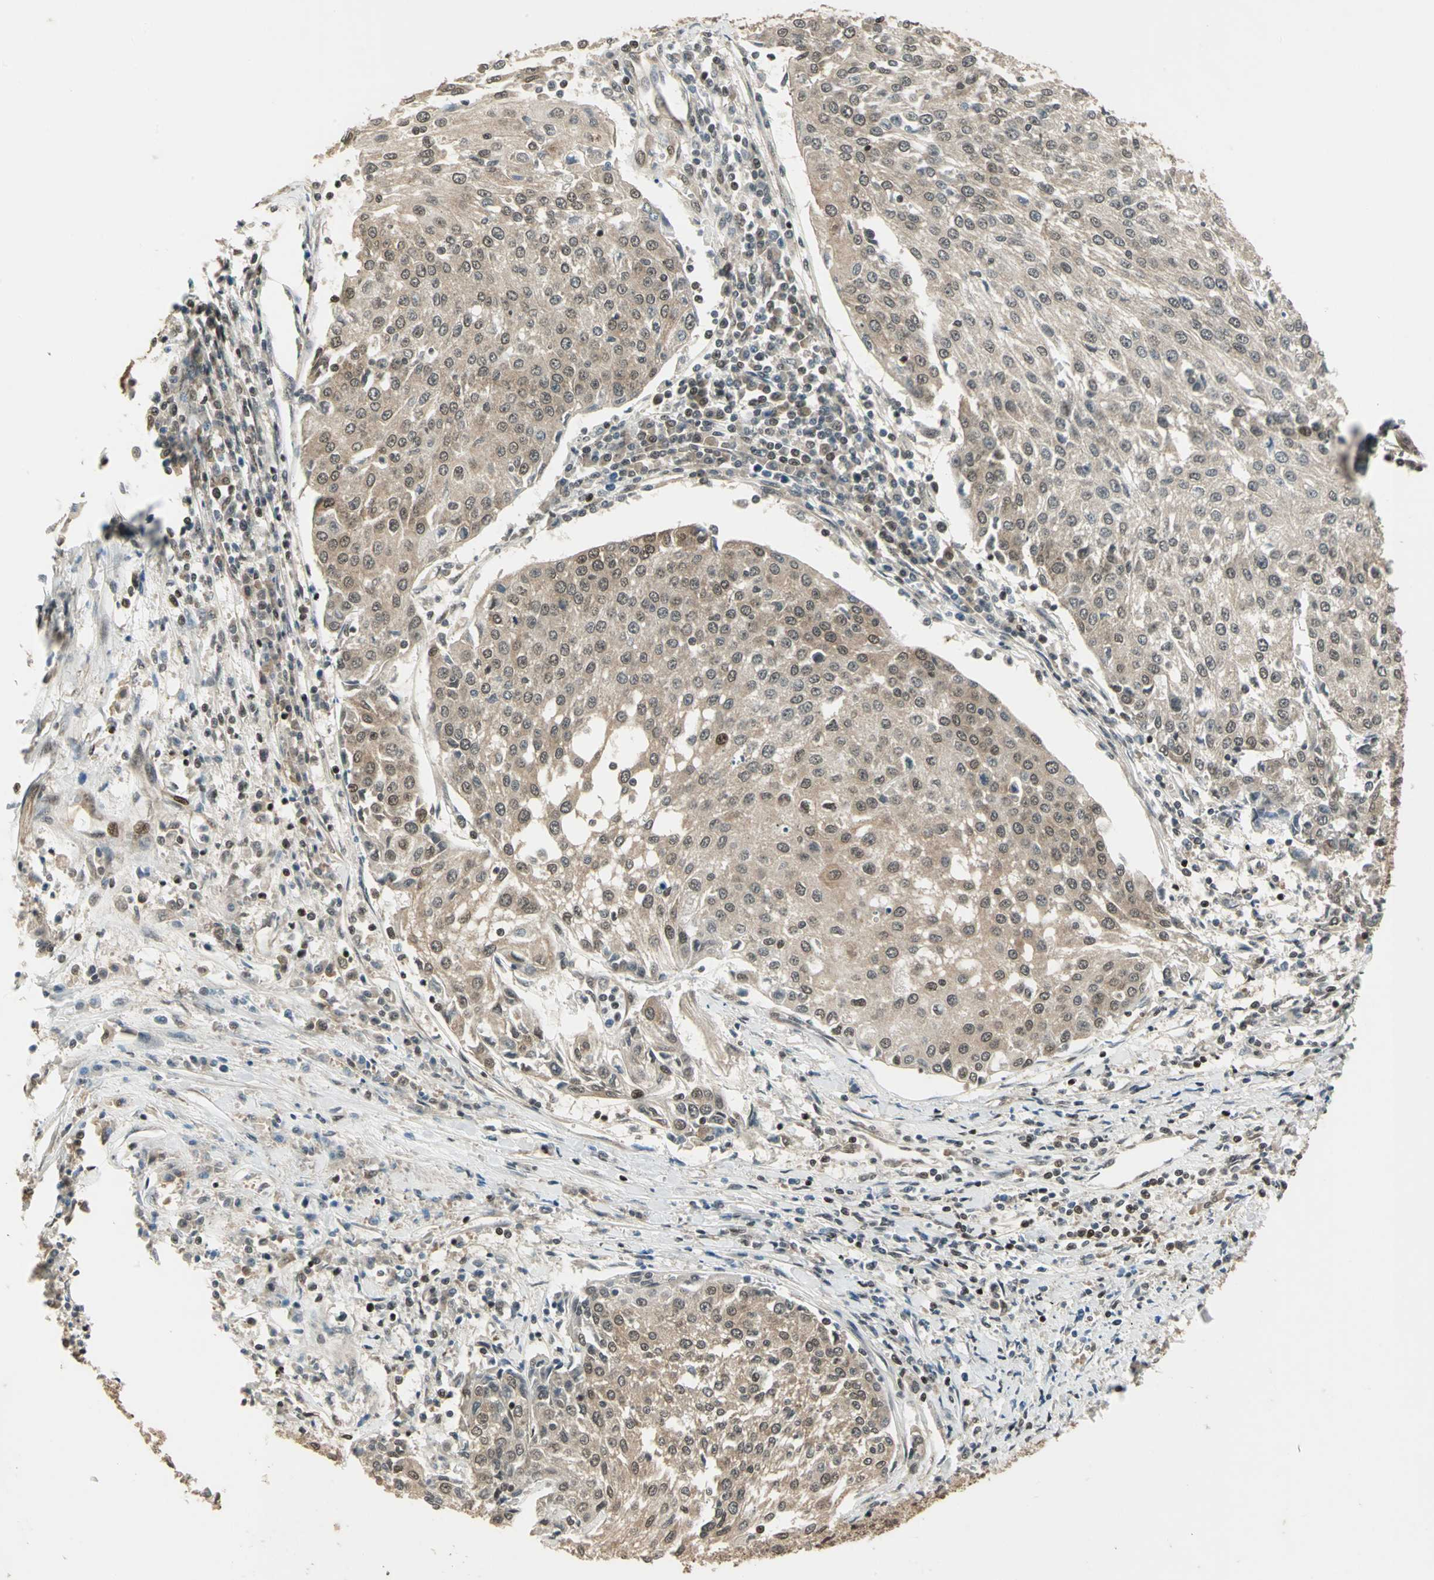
{"staining": {"intensity": "weak", "quantity": ">75%", "location": "cytoplasmic/membranous,nuclear"}, "tissue": "urothelial cancer", "cell_type": "Tumor cells", "image_type": "cancer", "snomed": [{"axis": "morphology", "description": "Urothelial carcinoma, High grade"}, {"axis": "topography", "description": "Urinary bladder"}], "caption": "The photomicrograph demonstrates immunohistochemical staining of urothelial carcinoma (high-grade). There is weak cytoplasmic/membranous and nuclear positivity is identified in about >75% of tumor cells.", "gene": "PSMC3", "patient": {"sex": "female", "age": 85}}